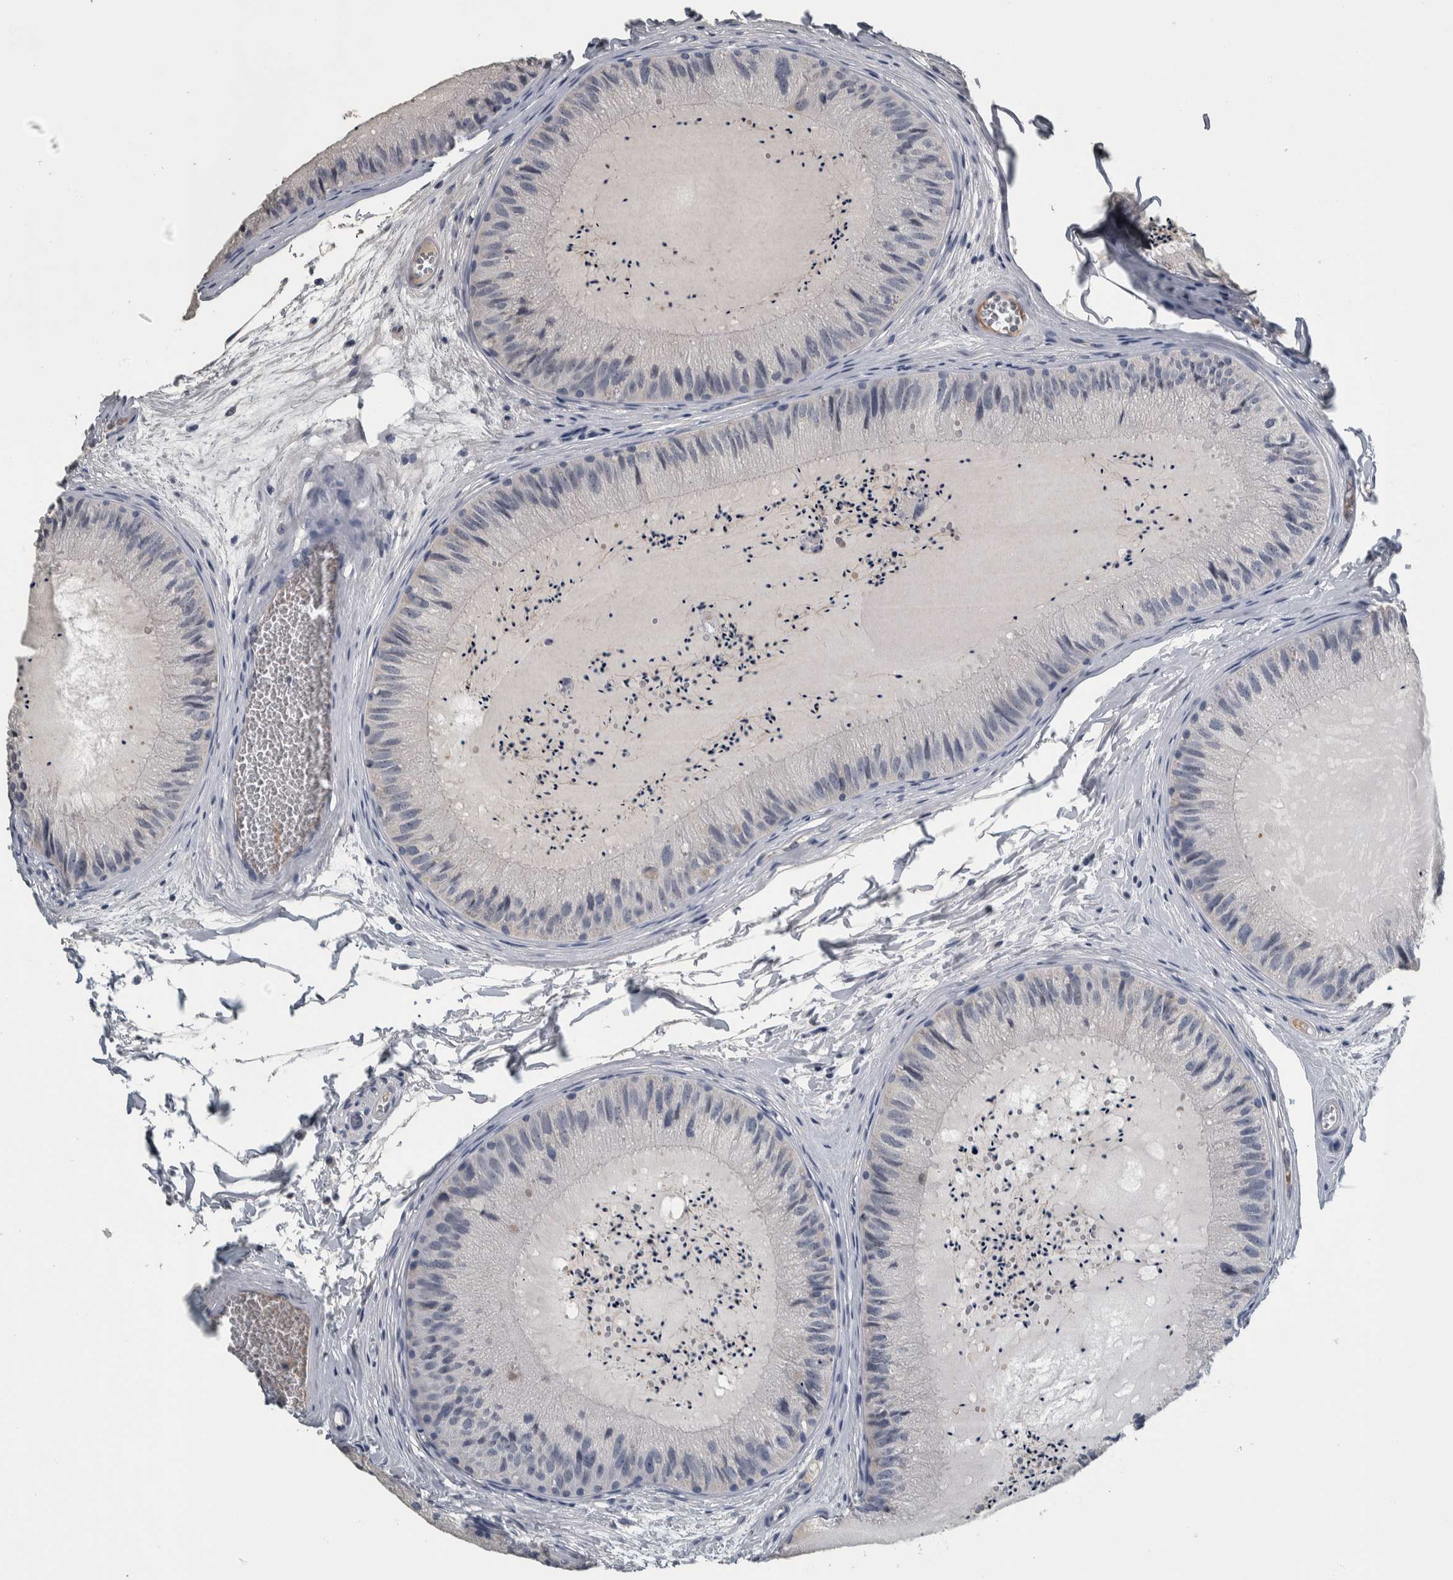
{"staining": {"intensity": "weak", "quantity": "<25%", "location": "cytoplasmic/membranous"}, "tissue": "epididymis", "cell_type": "Glandular cells", "image_type": "normal", "snomed": [{"axis": "morphology", "description": "Normal tissue, NOS"}, {"axis": "topography", "description": "Epididymis"}], "caption": "DAB immunohistochemical staining of unremarkable epididymis demonstrates no significant positivity in glandular cells.", "gene": "CAVIN4", "patient": {"sex": "male", "age": 31}}